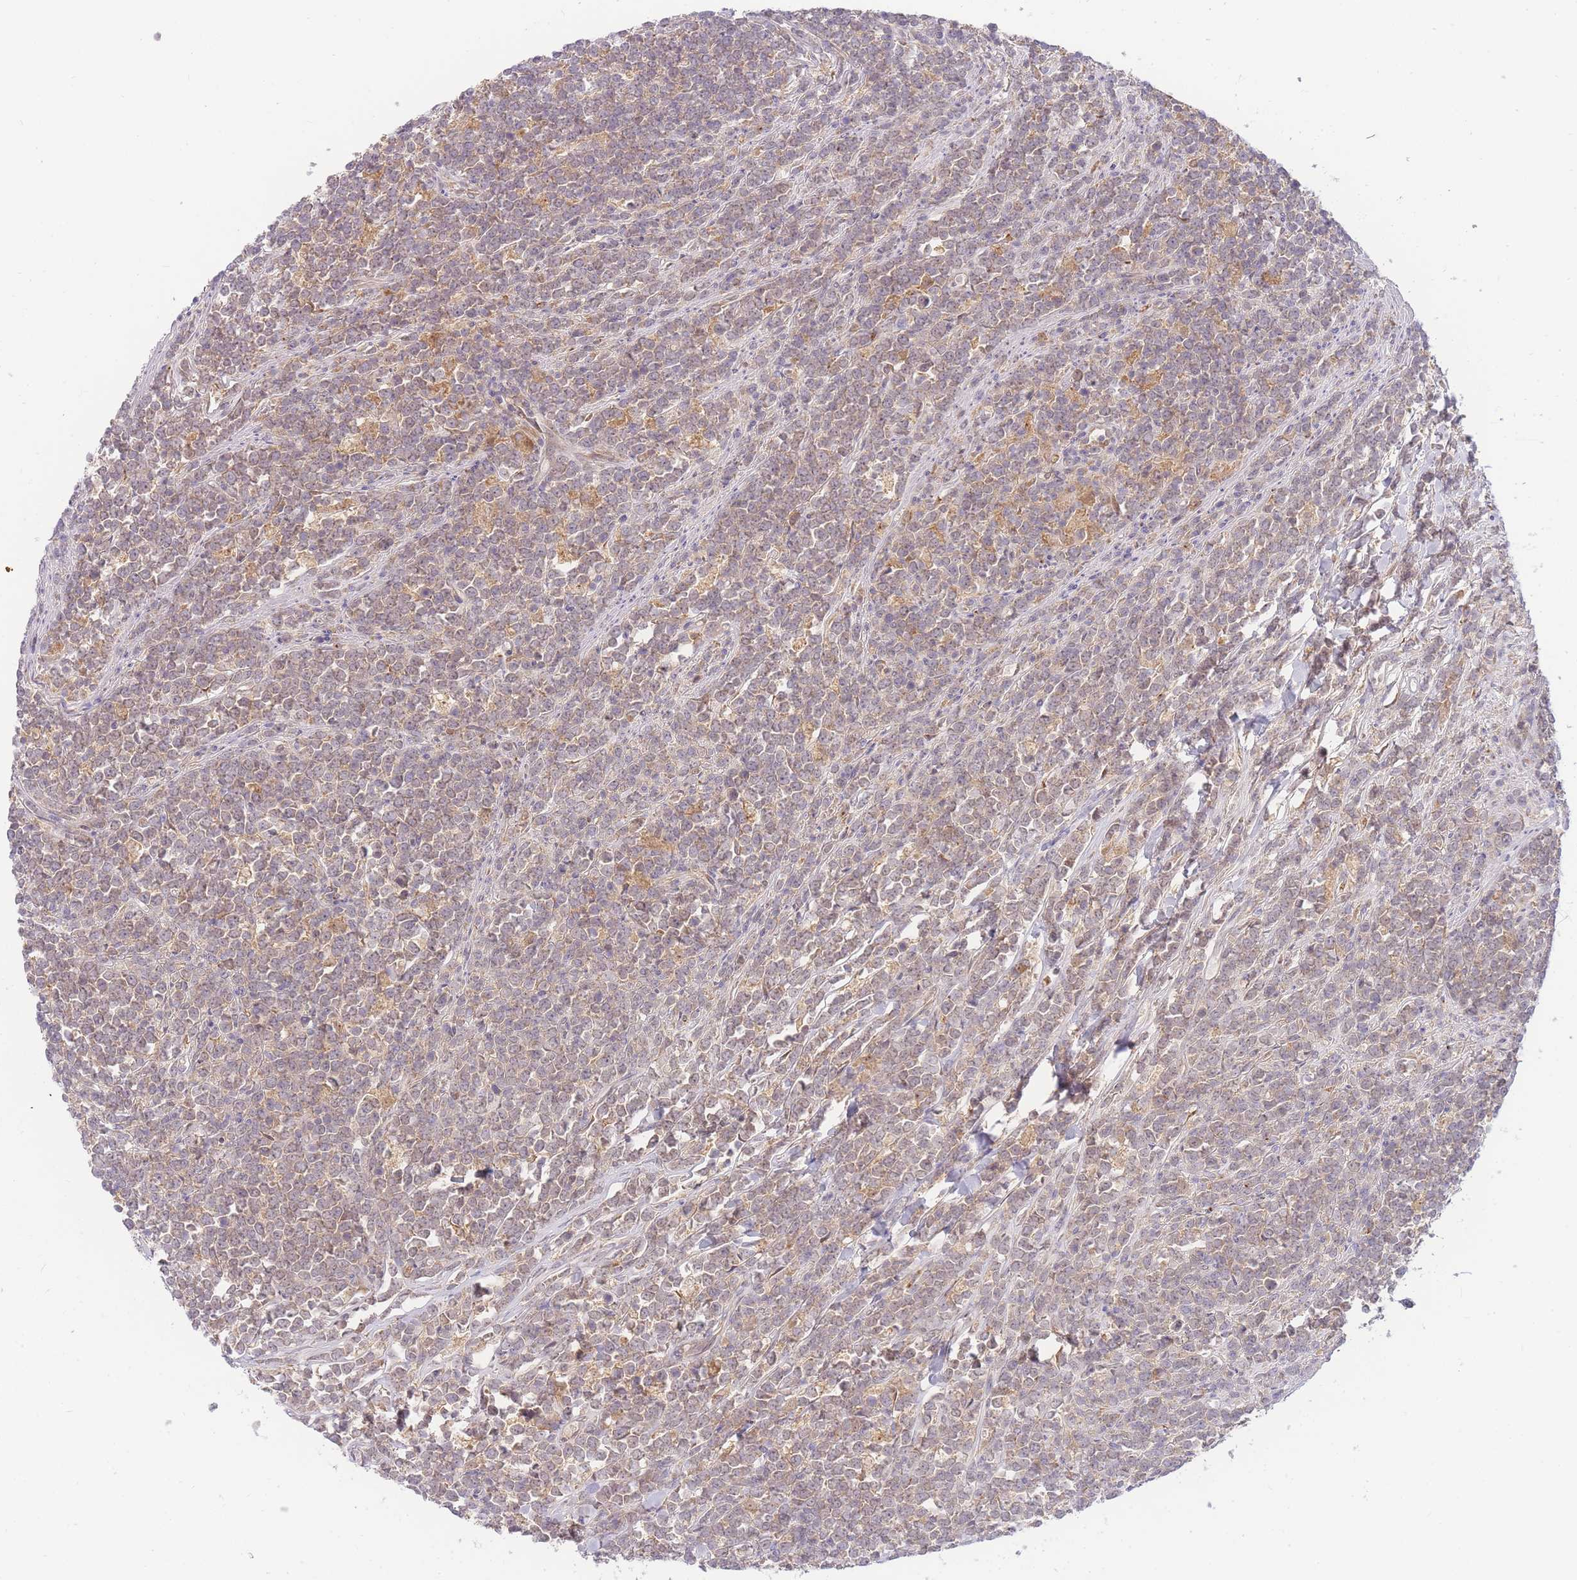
{"staining": {"intensity": "weak", "quantity": "25%-75%", "location": "cytoplasmic/membranous"}, "tissue": "lymphoma", "cell_type": "Tumor cells", "image_type": "cancer", "snomed": [{"axis": "morphology", "description": "Malignant lymphoma, non-Hodgkin's type, High grade"}, {"axis": "topography", "description": "Small intestine"}, {"axis": "topography", "description": "Colon"}], "caption": "Protein expression by IHC displays weak cytoplasmic/membranous positivity in about 25%-75% of tumor cells in lymphoma.", "gene": "ZNF577", "patient": {"sex": "male", "age": 8}}